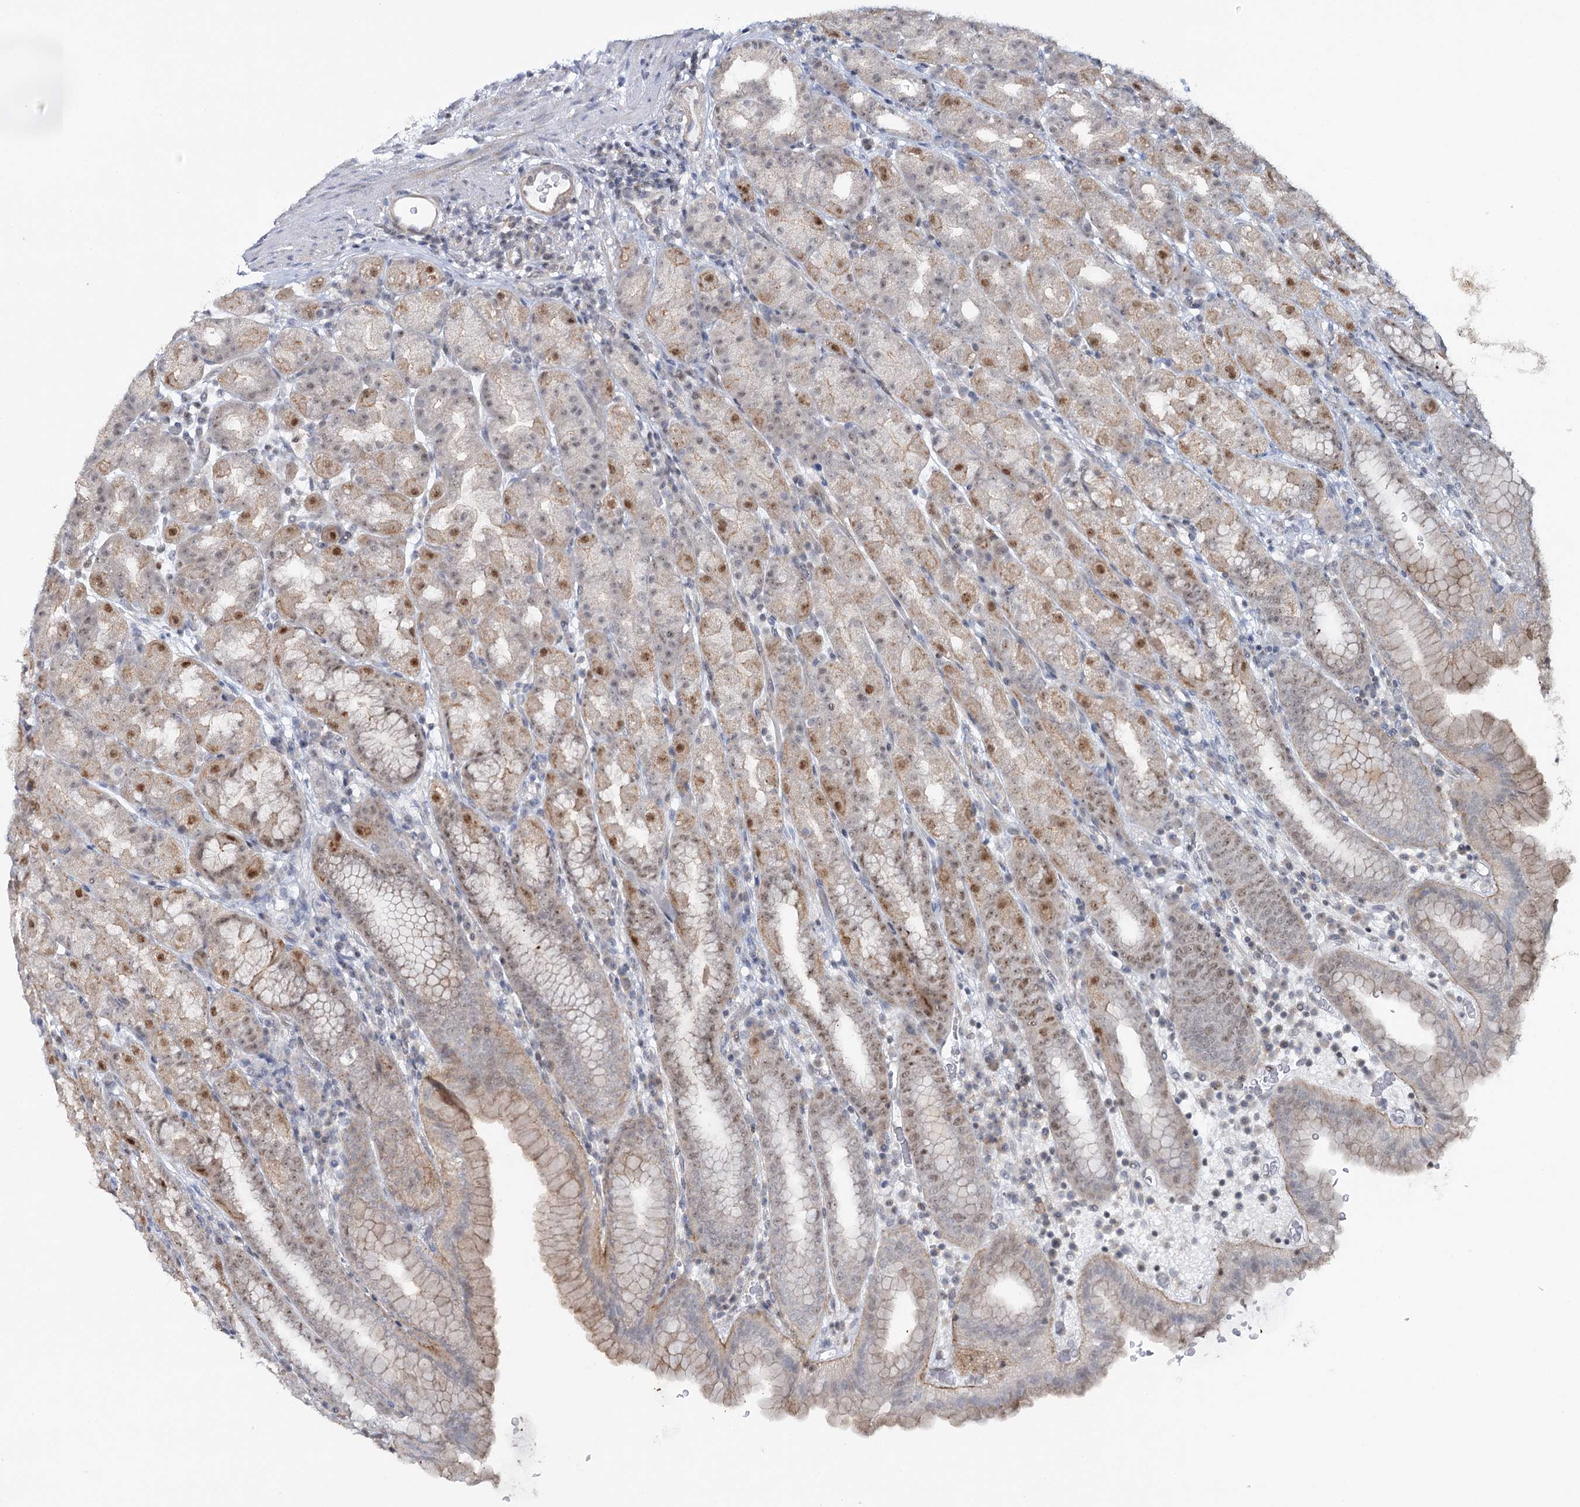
{"staining": {"intensity": "moderate", "quantity": "25%-75%", "location": "cytoplasmic/membranous,nuclear"}, "tissue": "stomach", "cell_type": "Glandular cells", "image_type": "normal", "snomed": [{"axis": "morphology", "description": "Normal tissue, NOS"}, {"axis": "topography", "description": "Stomach, upper"}], "caption": "The micrograph displays staining of normal stomach, revealing moderate cytoplasmic/membranous,nuclear protein positivity (brown color) within glandular cells.", "gene": "ZC3H8", "patient": {"sex": "male", "age": 68}}